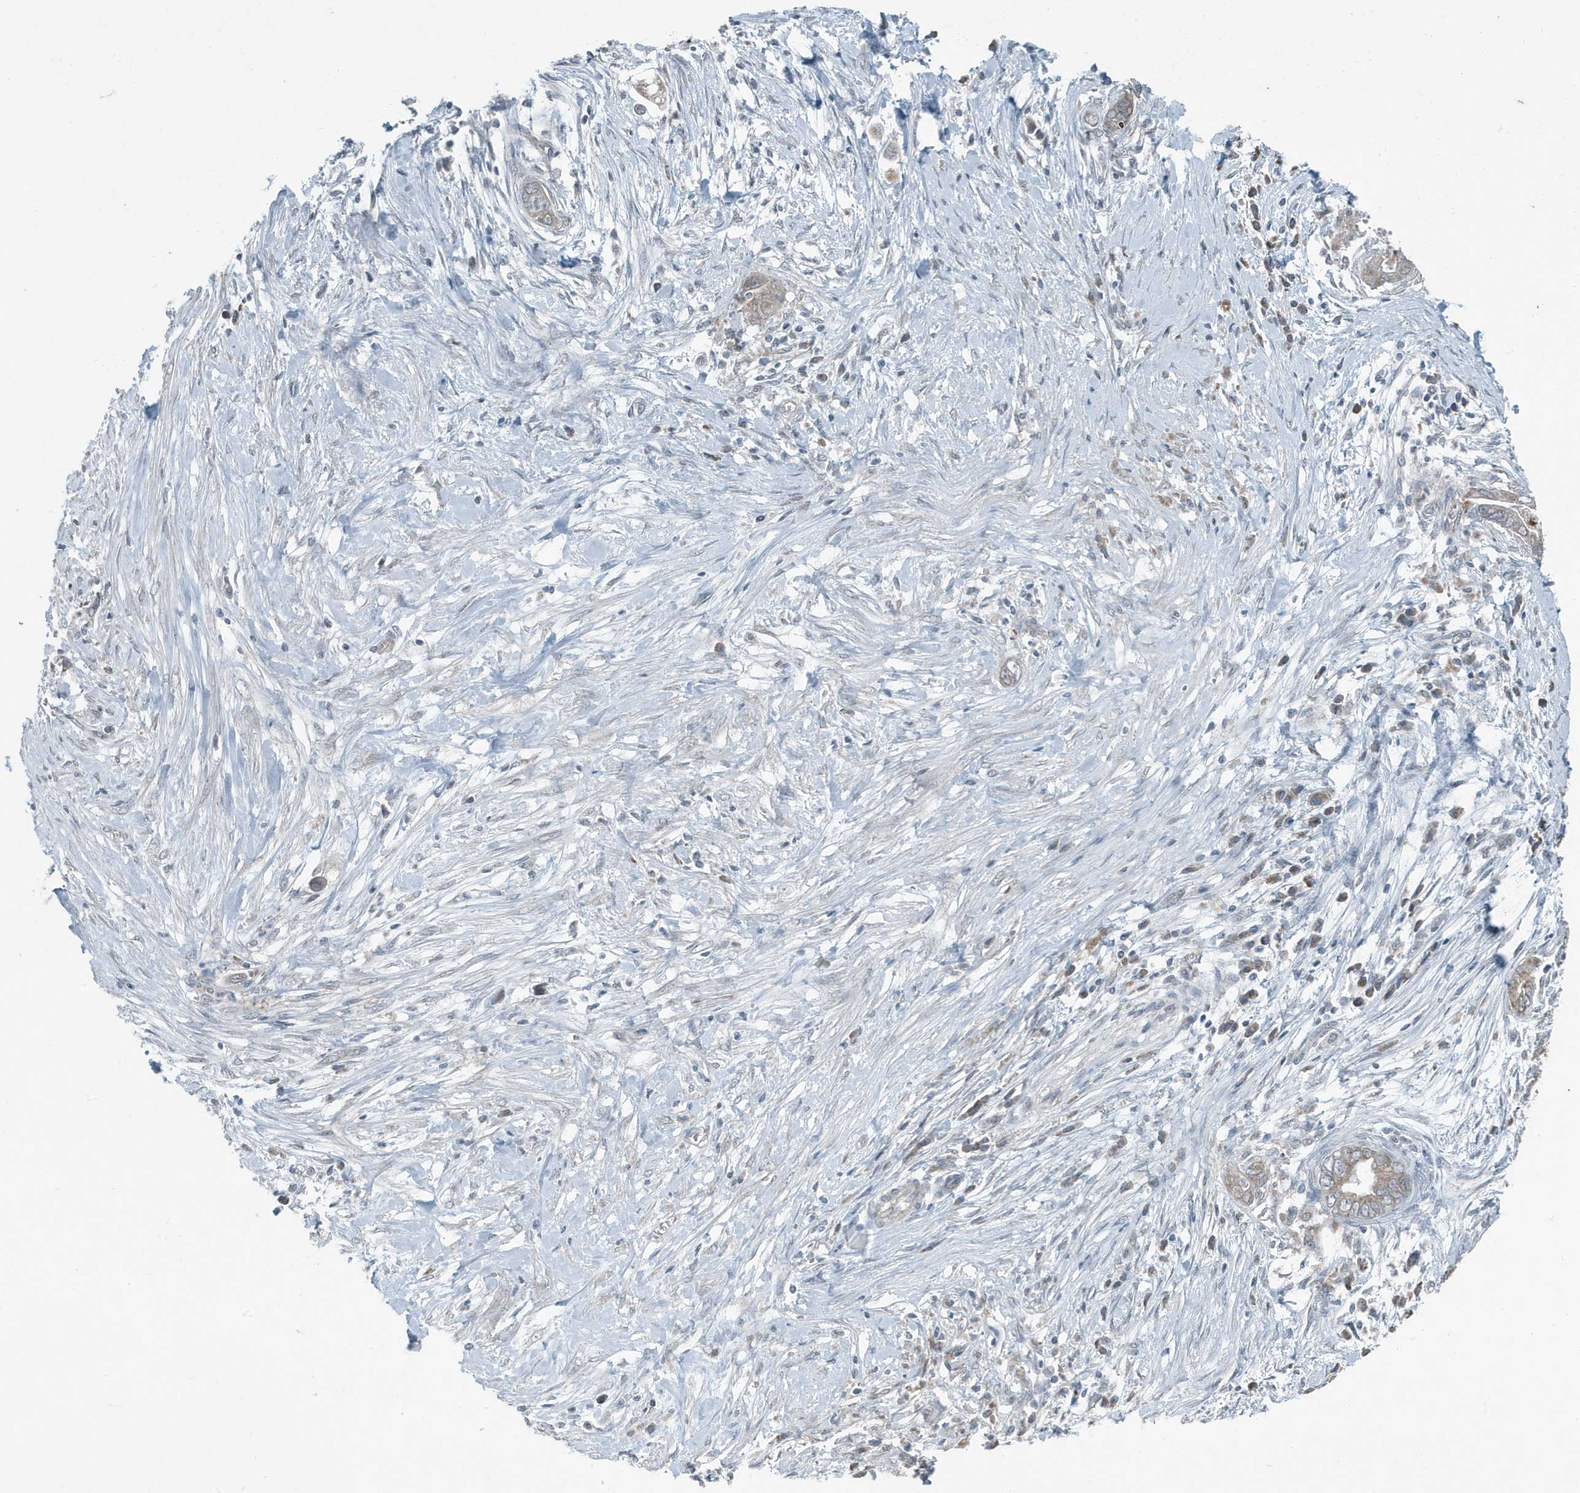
{"staining": {"intensity": "weak", "quantity": "<25%", "location": "cytoplasmic/membranous"}, "tissue": "pancreatic cancer", "cell_type": "Tumor cells", "image_type": "cancer", "snomed": [{"axis": "morphology", "description": "Adenocarcinoma, NOS"}, {"axis": "topography", "description": "Pancreas"}], "caption": "Immunohistochemistry of adenocarcinoma (pancreatic) shows no staining in tumor cells. The staining was performed using DAB to visualize the protein expression in brown, while the nuclei were stained in blue with hematoxylin (Magnification: 20x).", "gene": "MT-CYB", "patient": {"sex": "male", "age": 75}}